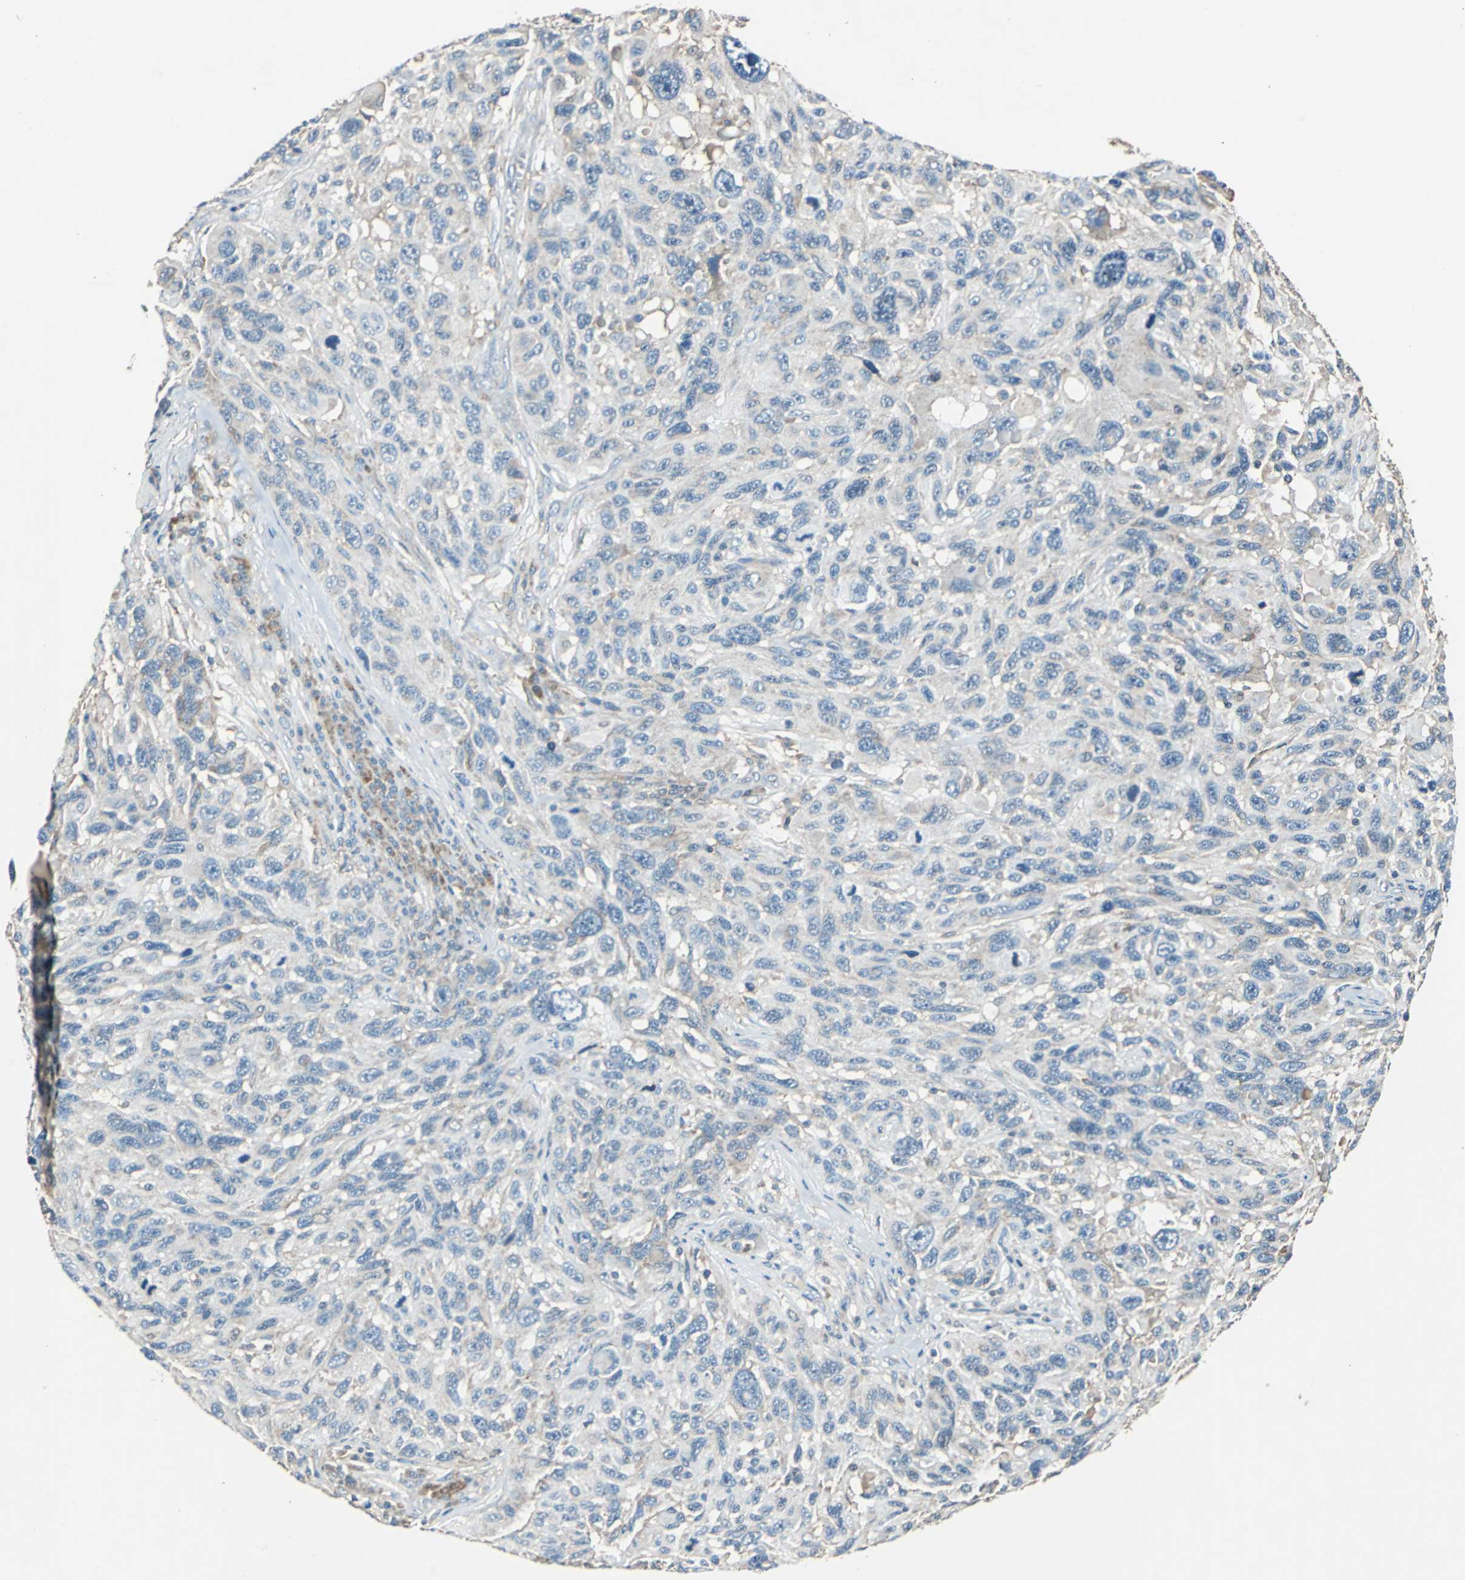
{"staining": {"intensity": "weak", "quantity": "25%-75%", "location": "cytoplasmic/membranous"}, "tissue": "melanoma", "cell_type": "Tumor cells", "image_type": "cancer", "snomed": [{"axis": "morphology", "description": "Malignant melanoma, NOS"}, {"axis": "topography", "description": "Skin"}], "caption": "Immunohistochemistry (DAB (3,3'-diaminobenzidine)) staining of human melanoma shows weak cytoplasmic/membranous protein staining in approximately 25%-75% of tumor cells.", "gene": "SLC19A2", "patient": {"sex": "male", "age": 53}}